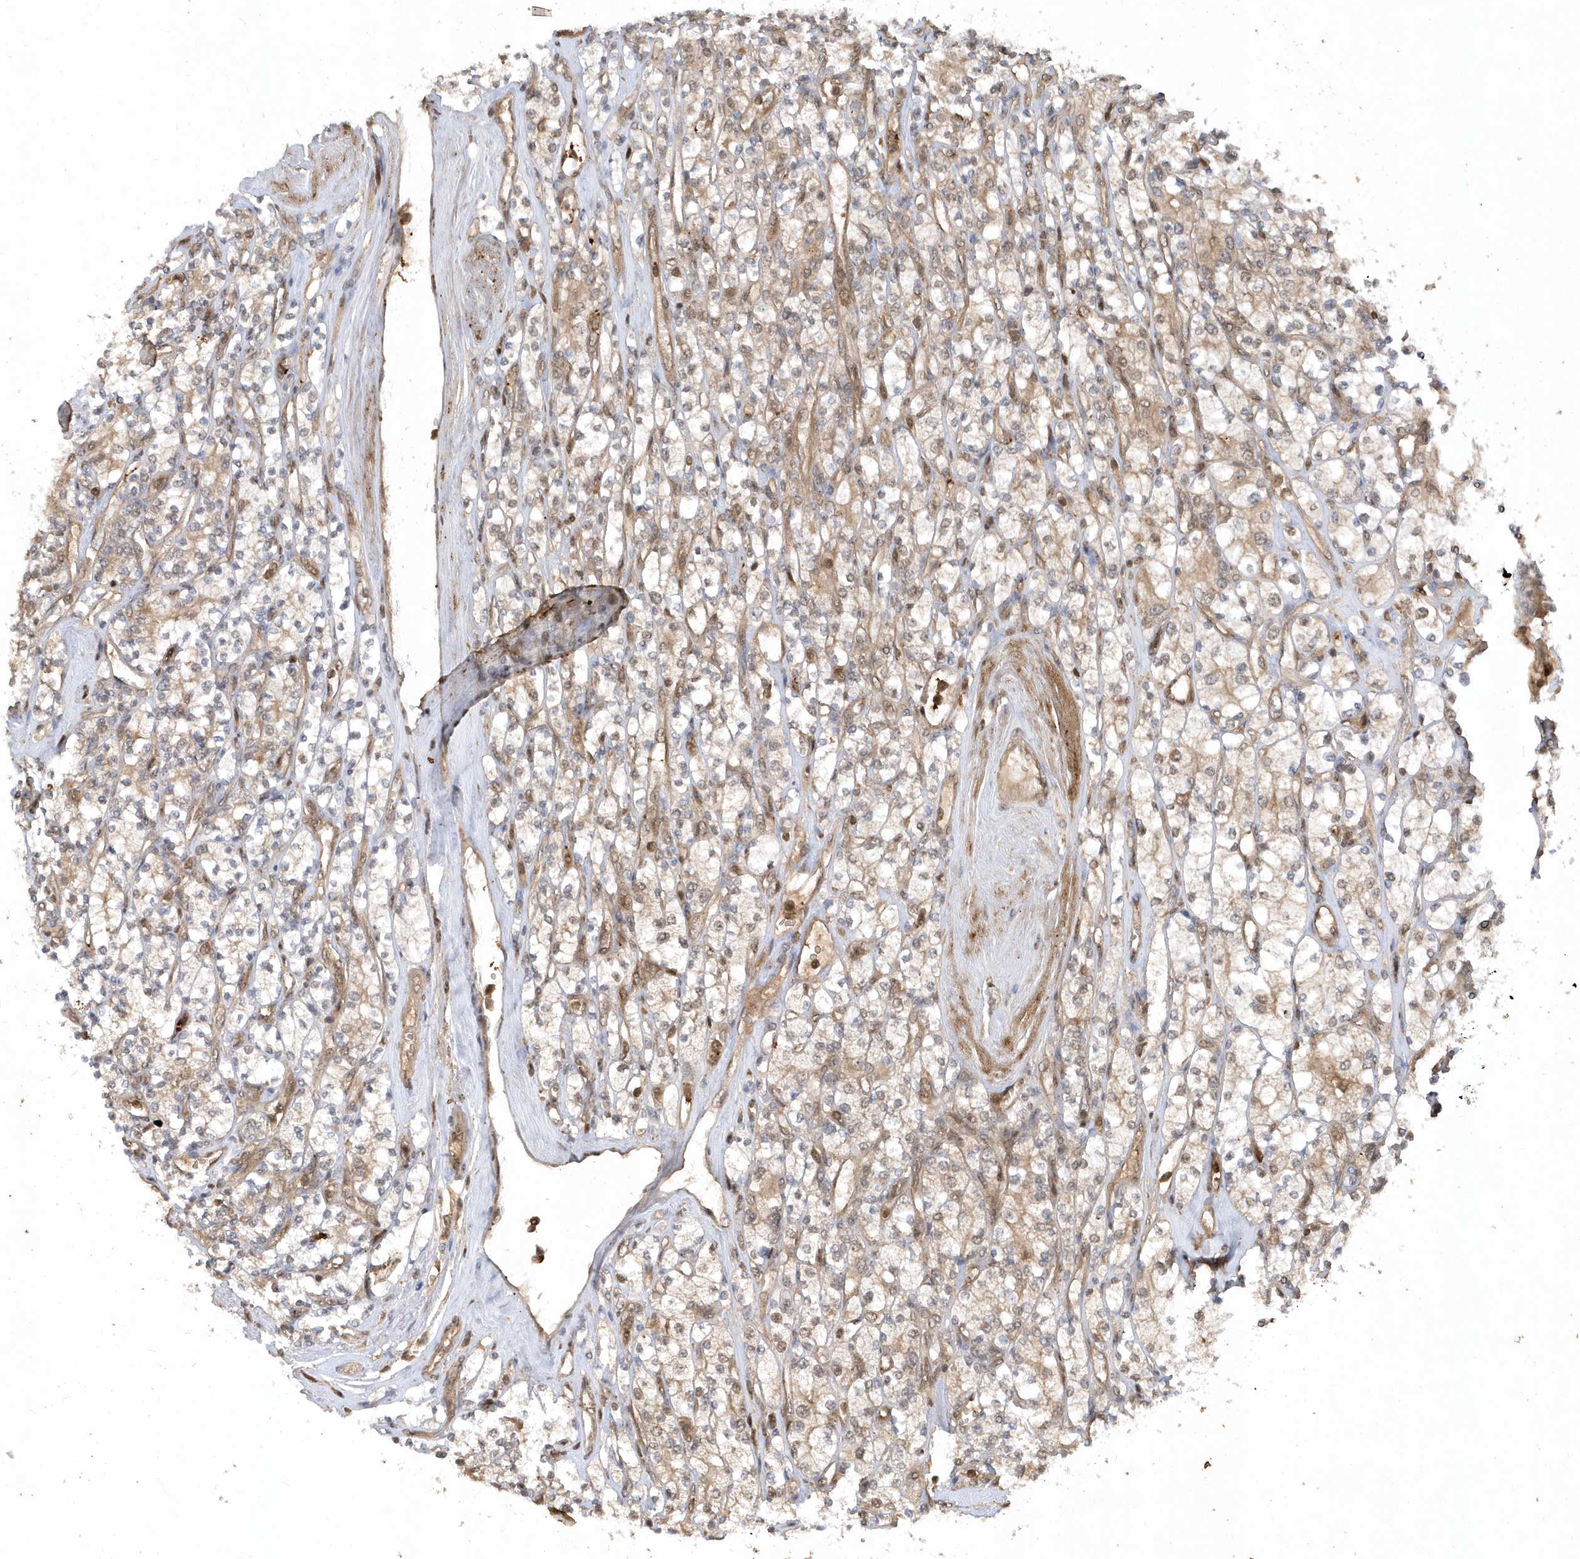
{"staining": {"intensity": "weak", "quantity": "25%-75%", "location": "cytoplasmic/membranous"}, "tissue": "renal cancer", "cell_type": "Tumor cells", "image_type": "cancer", "snomed": [{"axis": "morphology", "description": "Adenocarcinoma, NOS"}, {"axis": "topography", "description": "Kidney"}], "caption": "Protein analysis of renal cancer (adenocarcinoma) tissue displays weak cytoplasmic/membranous staining in approximately 25%-75% of tumor cells.", "gene": "ACYP1", "patient": {"sex": "male", "age": 77}}